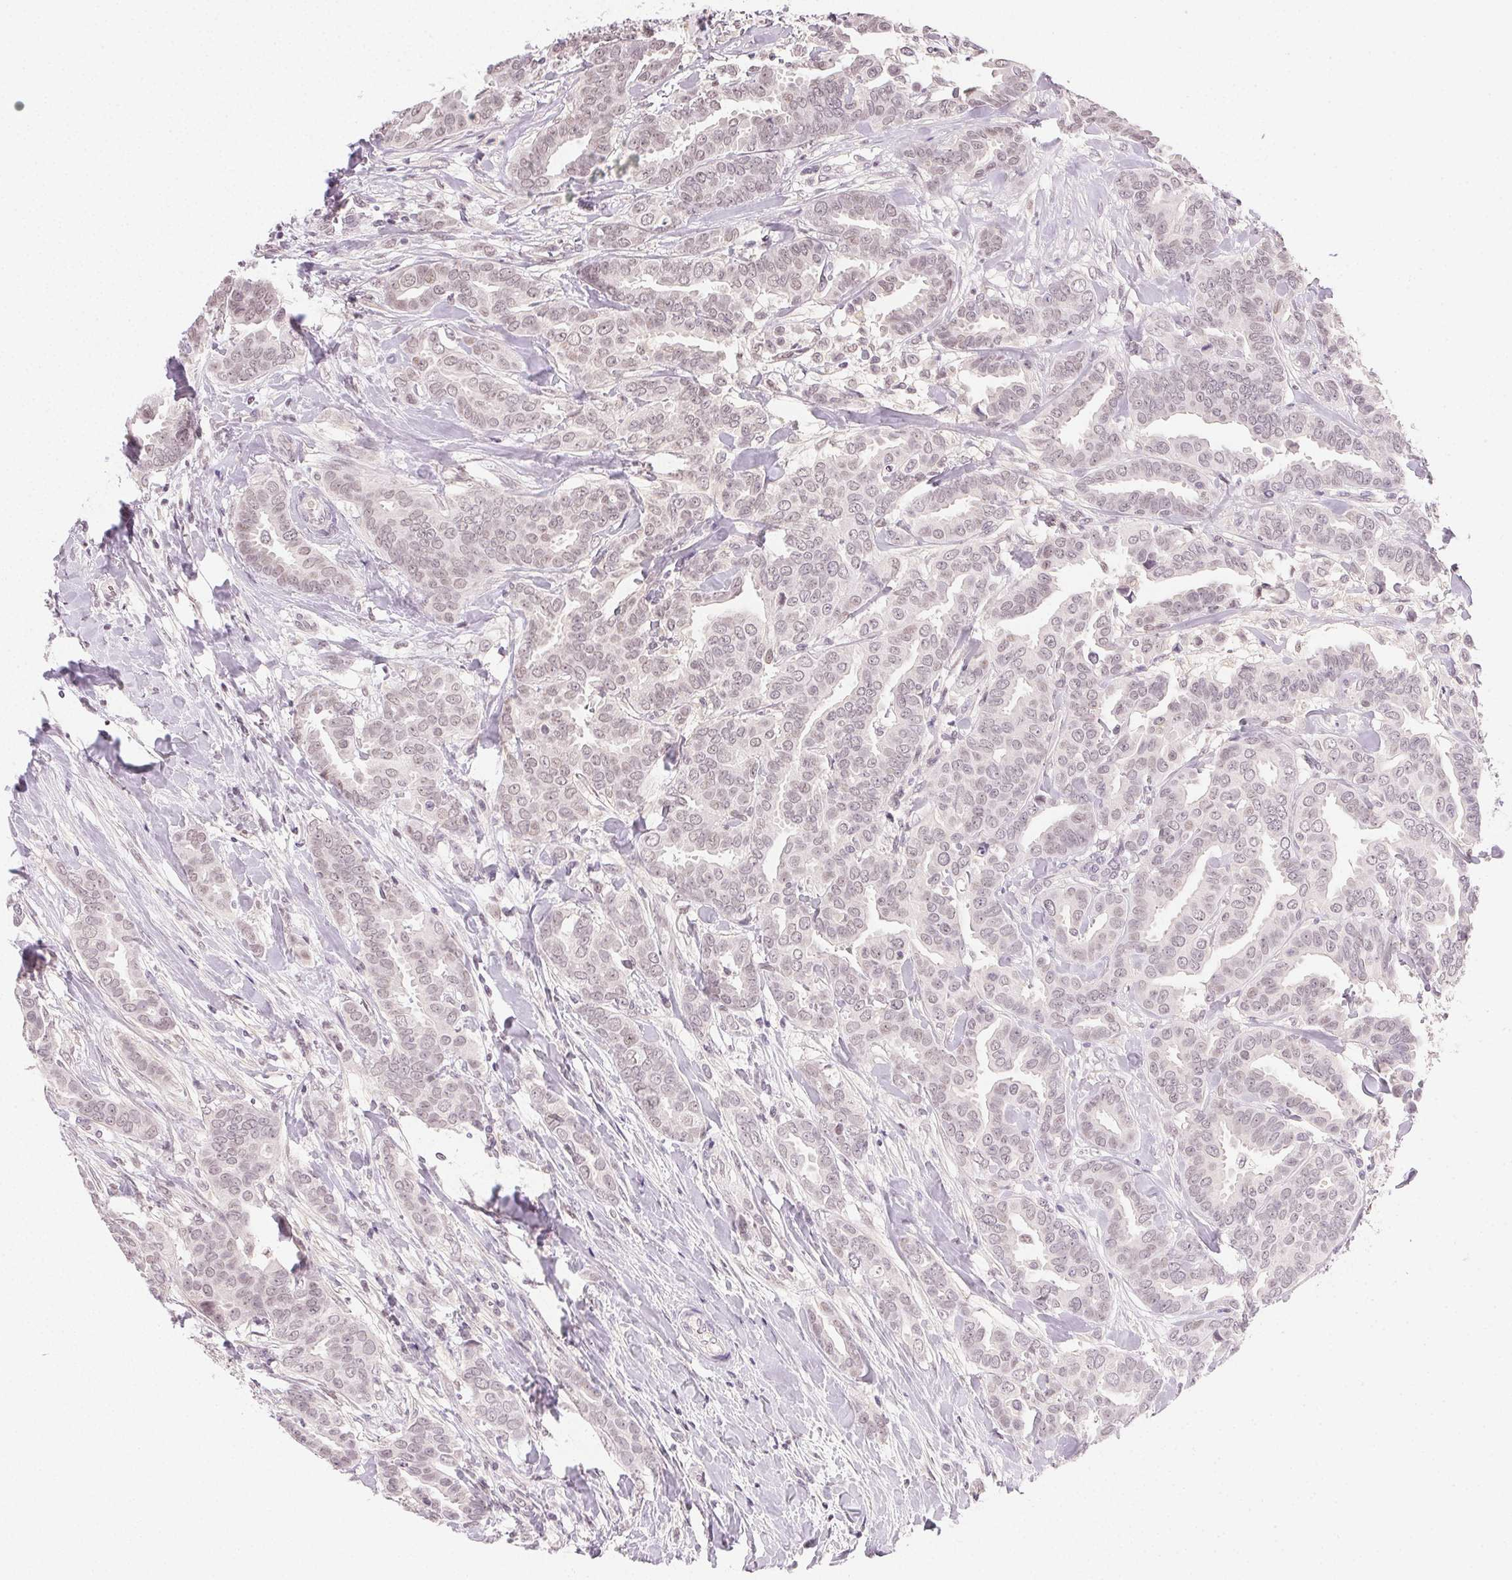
{"staining": {"intensity": "negative", "quantity": "none", "location": "none"}, "tissue": "breast cancer", "cell_type": "Tumor cells", "image_type": "cancer", "snomed": [{"axis": "morphology", "description": "Duct carcinoma"}, {"axis": "topography", "description": "Breast"}], "caption": "Immunohistochemistry micrograph of neoplastic tissue: human breast cancer stained with DAB displays no significant protein staining in tumor cells.", "gene": "FNDC4", "patient": {"sex": "female", "age": 45}}